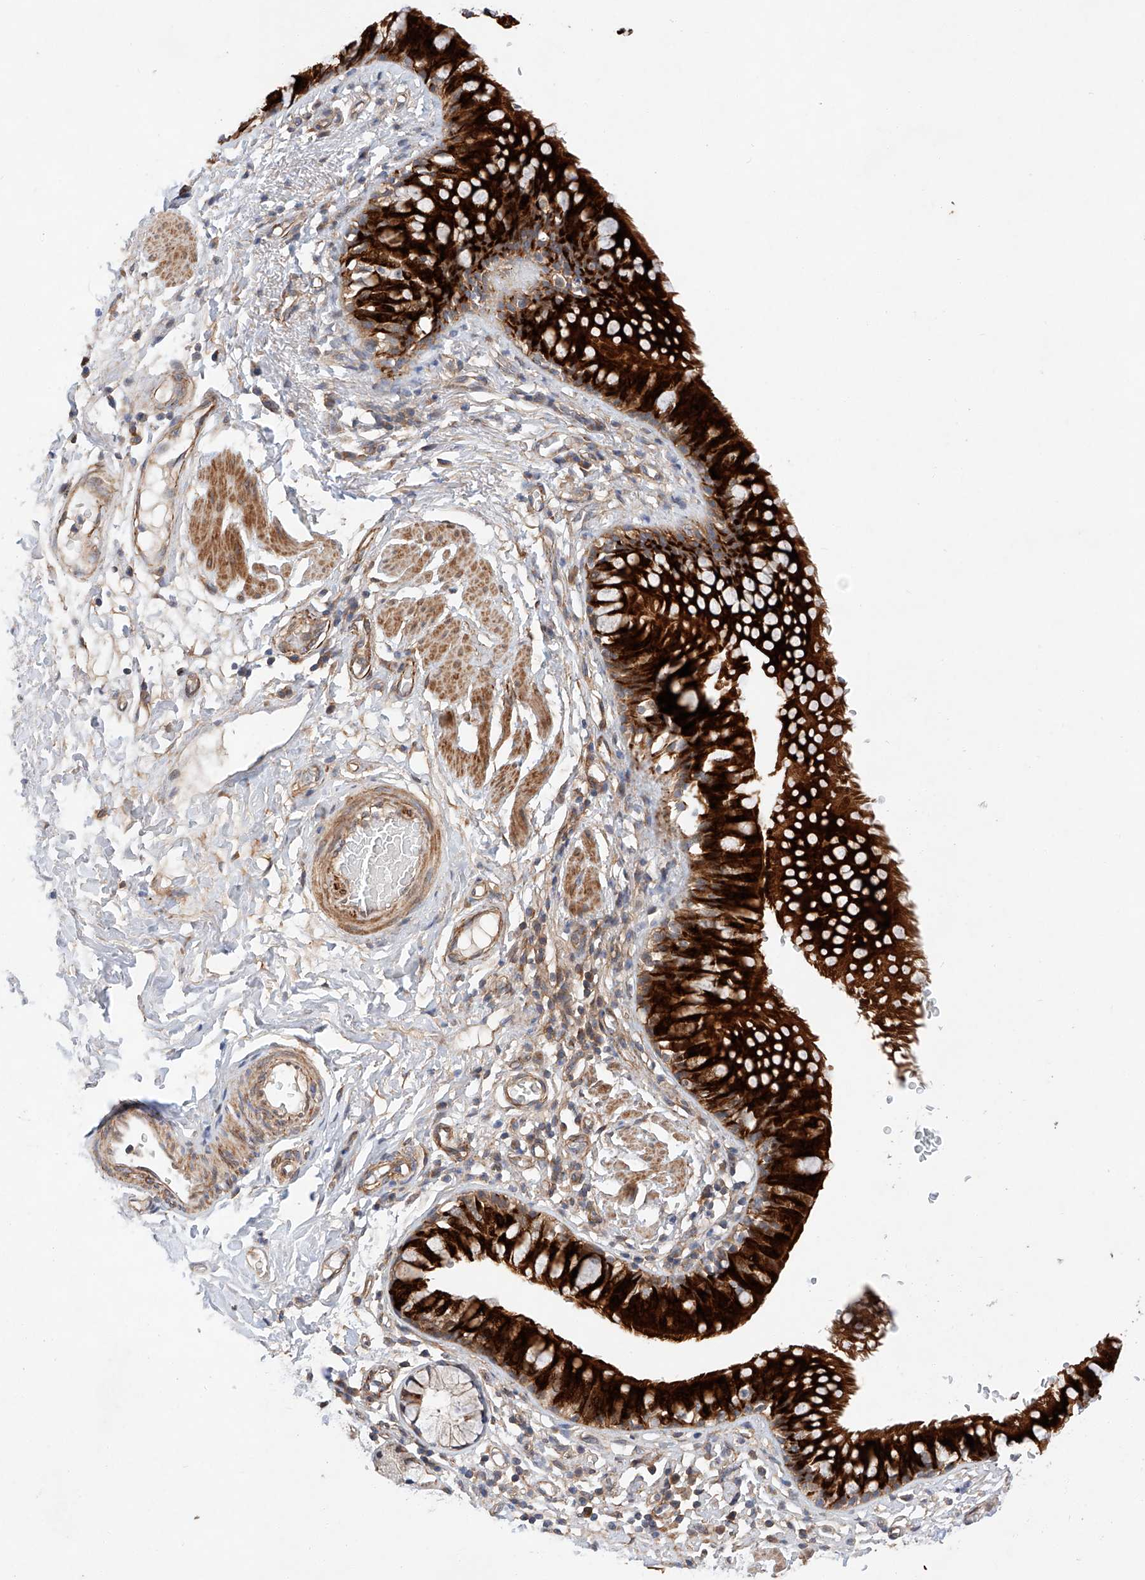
{"staining": {"intensity": "strong", "quantity": ">75%", "location": "cytoplasmic/membranous"}, "tissue": "bronchus", "cell_type": "Respiratory epithelial cells", "image_type": "normal", "snomed": [{"axis": "morphology", "description": "Normal tissue, NOS"}, {"axis": "topography", "description": "Cartilage tissue"}, {"axis": "topography", "description": "Bronchus"}], "caption": "Bronchus stained with IHC reveals strong cytoplasmic/membranous expression in approximately >75% of respiratory epithelial cells.", "gene": "RAB23", "patient": {"sex": "female", "age": 36}}